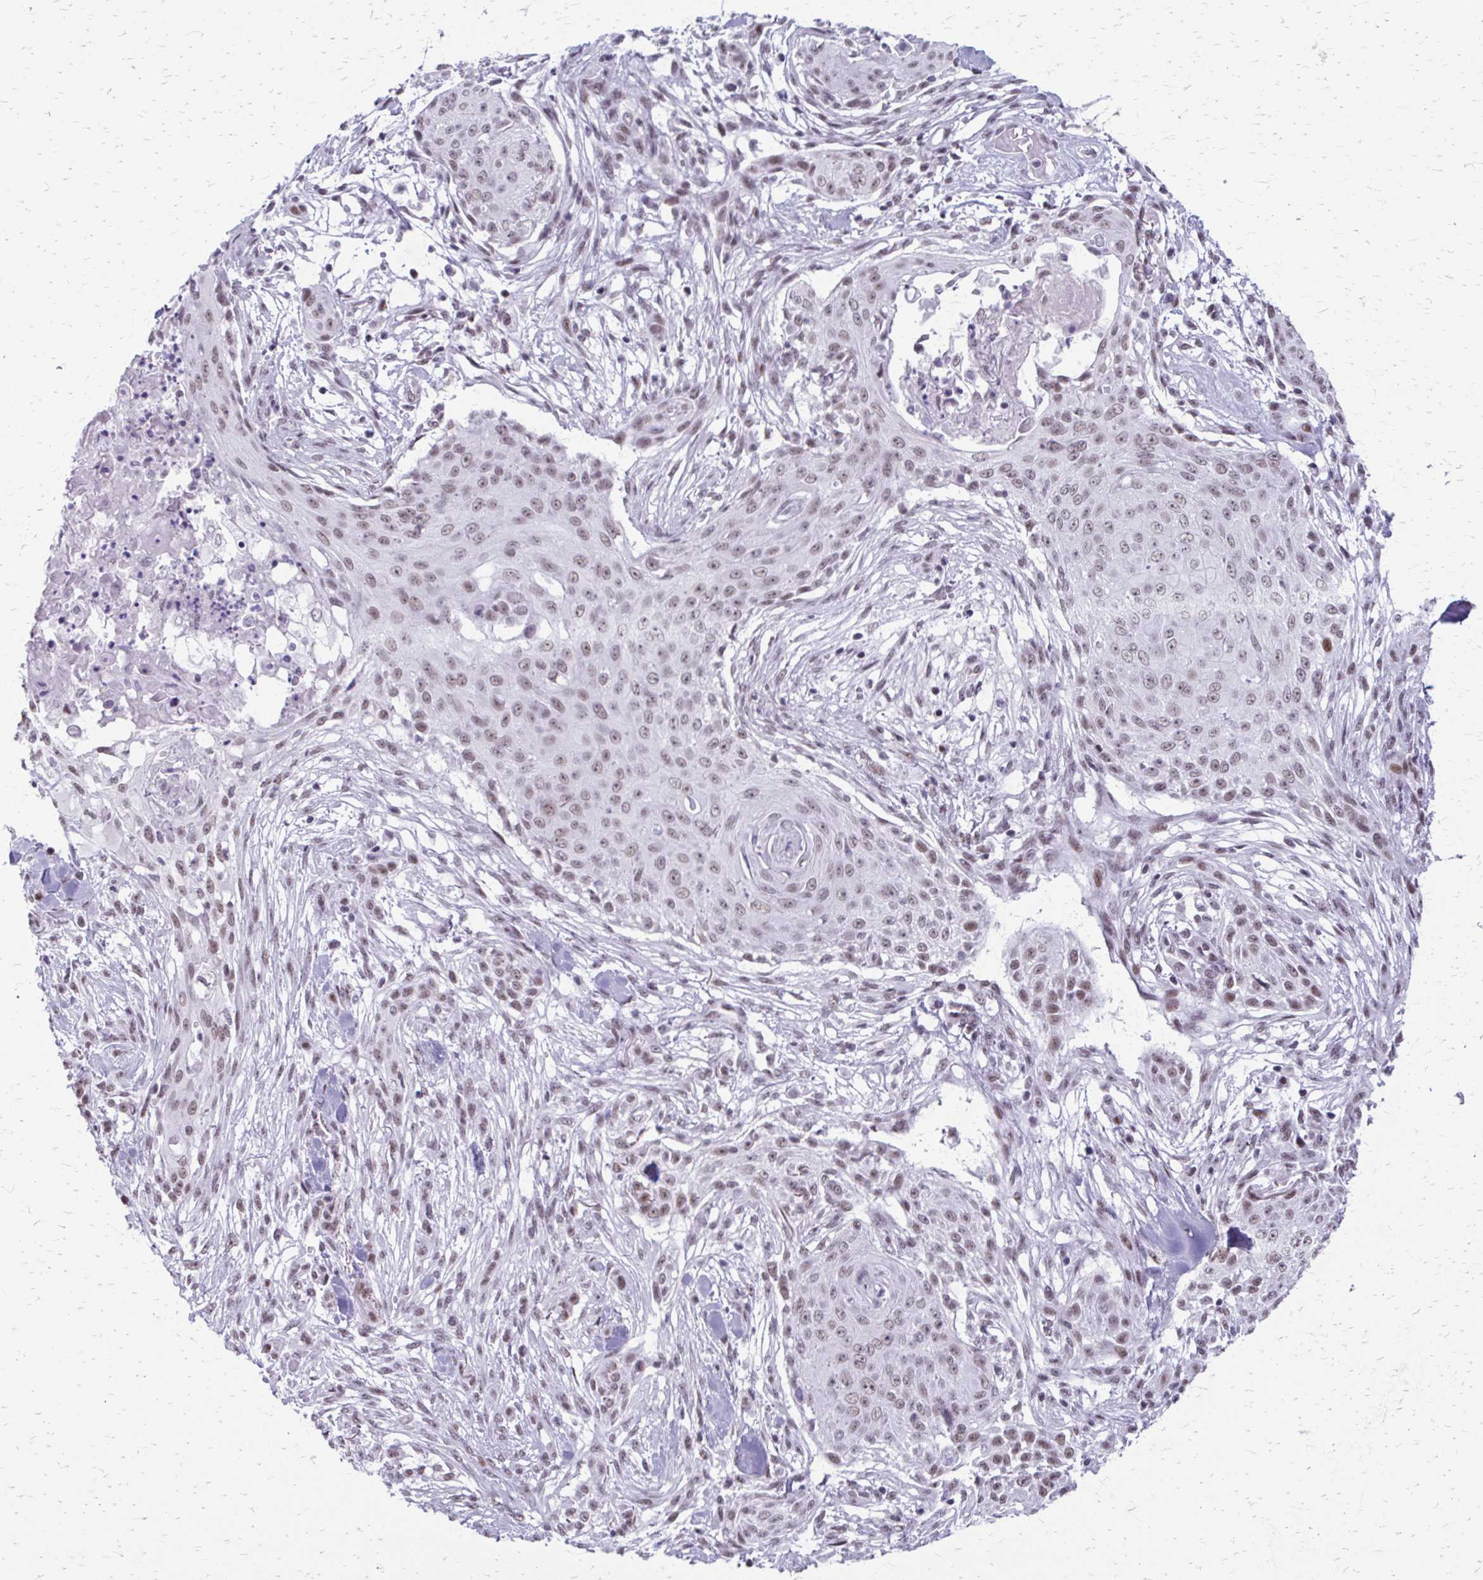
{"staining": {"intensity": "weak", "quantity": ">75%", "location": "nuclear"}, "tissue": "skin cancer", "cell_type": "Tumor cells", "image_type": "cancer", "snomed": [{"axis": "morphology", "description": "Squamous cell carcinoma, NOS"}, {"axis": "topography", "description": "Skin"}], "caption": "A photomicrograph of skin squamous cell carcinoma stained for a protein displays weak nuclear brown staining in tumor cells.", "gene": "SS18", "patient": {"sex": "female", "age": 59}}